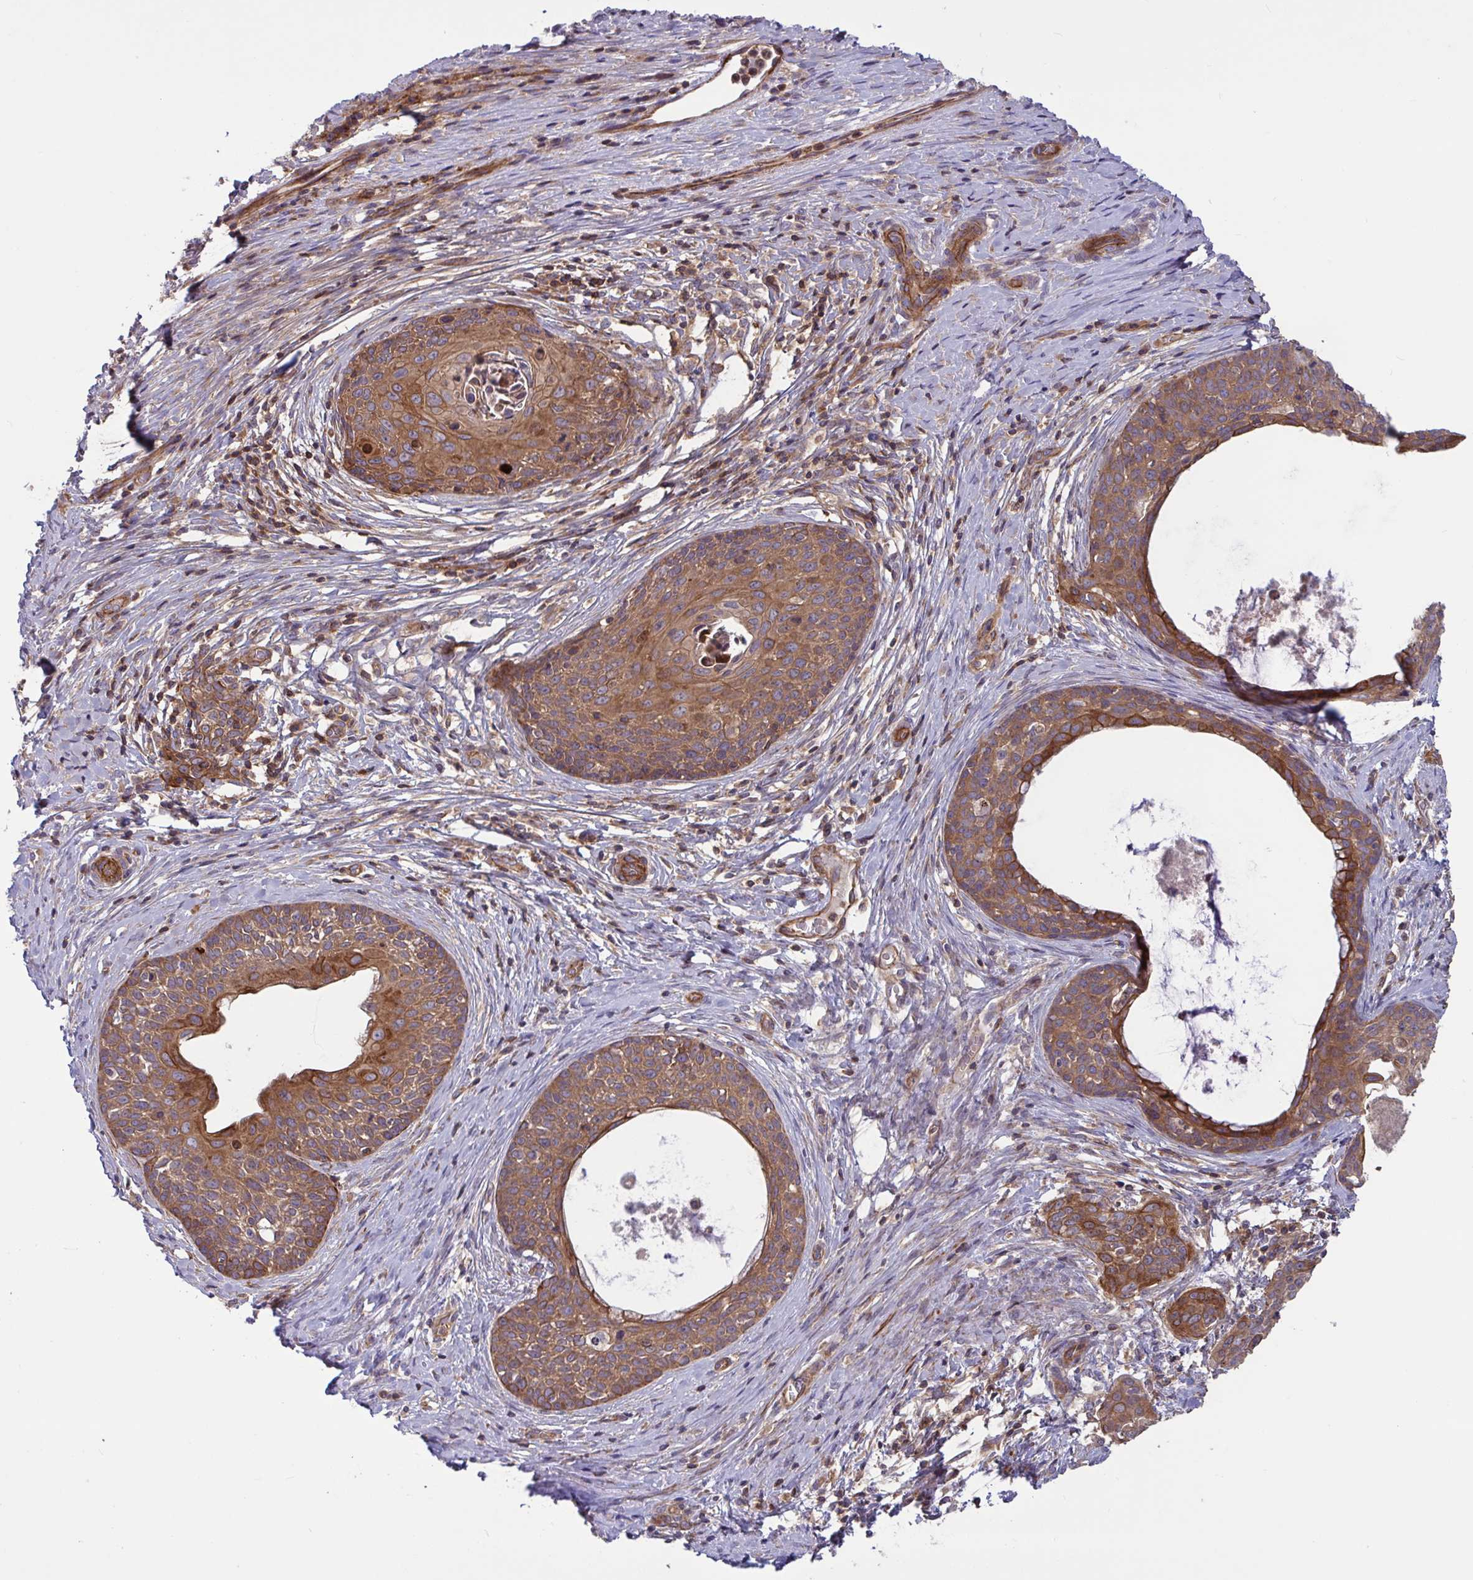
{"staining": {"intensity": "moderate", "quantity": ">75%", "location": "cytoplasmic/membranous"}, "tissue": "cervical cancer", "cell_type": "Tumor cells", "image_type": "cancer", "snomed": [{"axis": "morphology", "description": "Squamous cell carcinoma, NOS"}, {"axis": "morphology", "description": "Adenocarcinoma, NOS"}, {"axis": "topography", "description": "Cervix"}], "caption": "Immunohistochemical staining of cervical cancer (squamous cell carcinoma) reveals medium levels of moderate cytoplasmic/membranous protein staining in approximately >75% of tumor cells.", "gene": "TANK", "patient": {"sex": "female", "age": 52}}